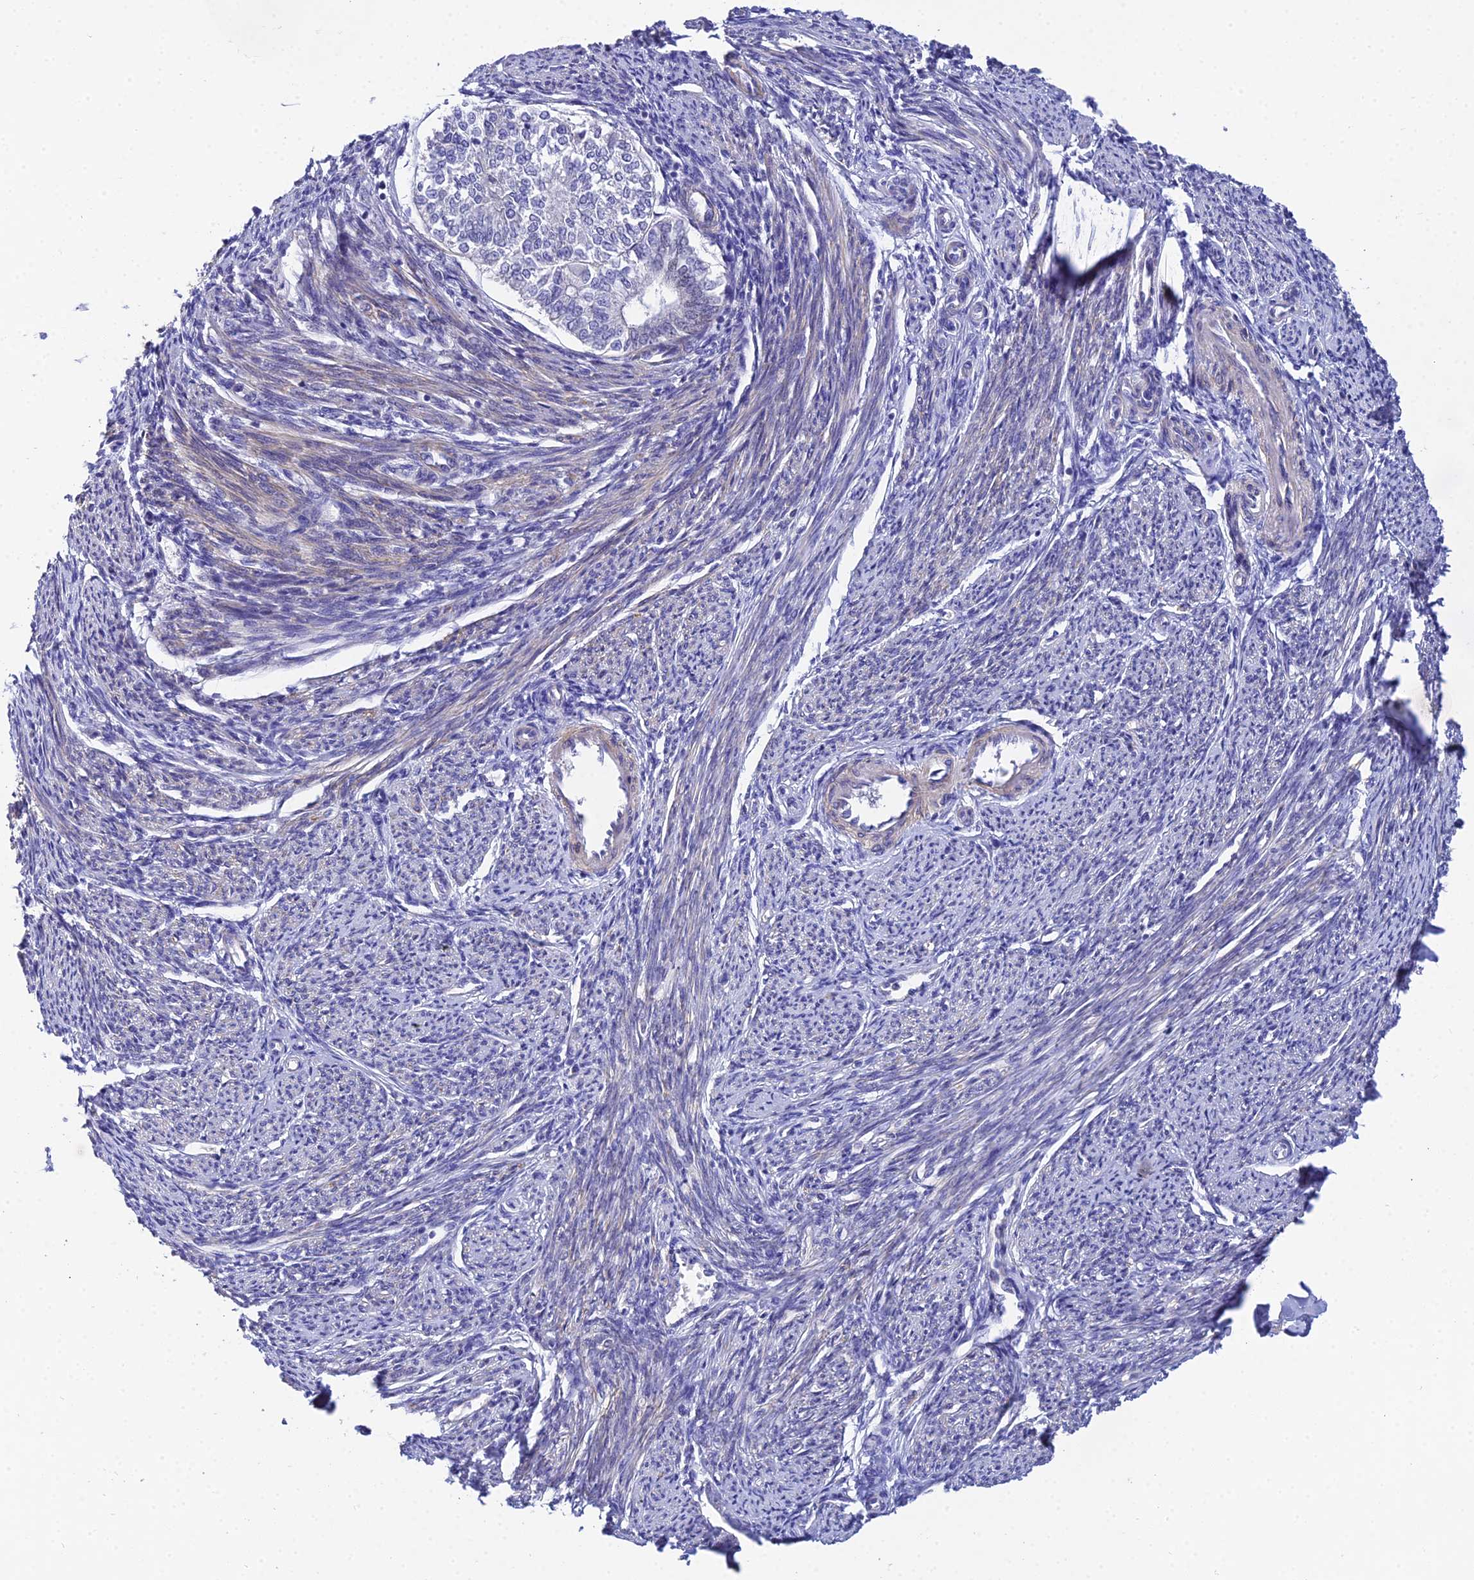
{"staining": {"intensity": "moderate", "quantity": "25%-75%", "location": "cytoplasmic/membranous"}, "tissue": "smooth muscle", "cell_type": "Smooth muscle cells", "image_type": "normal", "snomed": [{"axis": "morphology", "description": "Normal tissue, NOS"}, {"axis": "topography", "description": "Smooth muscle"}, {"axis": "topography", "description": "Uterus"}], "caption": "A photomicrograph showing moderate cytoplasmic/membranous positivity in approximately 25%-75% of smooth muscle cells in normal smooth muscle, as visualized by brown immunohistochemical staining.", "gene": "ACOT1", "patient": {"sex": "female", "age": 59}}